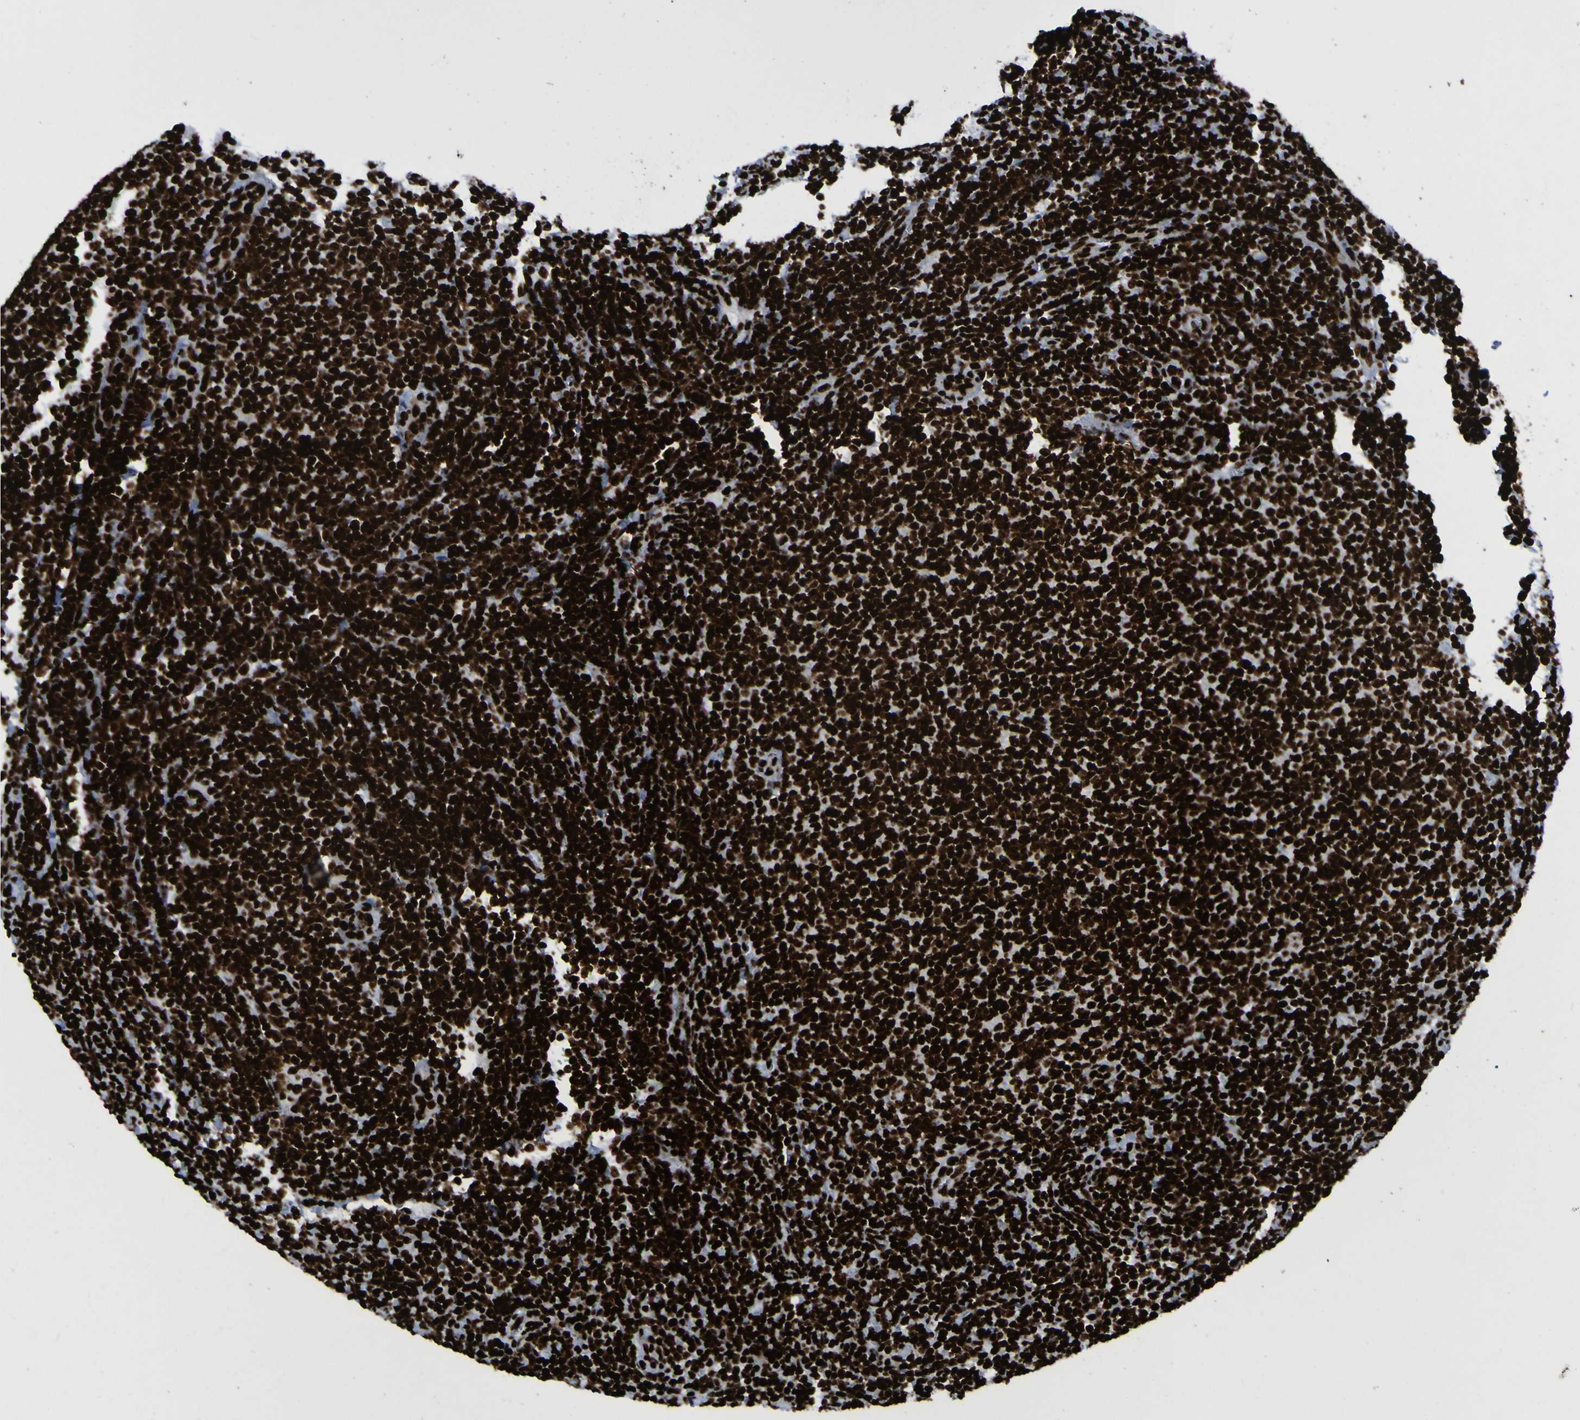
{"staining": {"intensity": "strong", "quantity": ">75%", "location": "nuclear"}, "tissue": "lymphoma", "cell_type": "Tumor cells", "image_type": "cancer", "snomed": [{"axis": "morphology", "description": "Malignant lymphoma, non-Hodgkin's type, Low grade"}, {"axis": "topography", "description": "Lymph node"}], "caption": "There is high levels of strong nuclear expression in tumor cells of low-grade malignant lymphoma, non-Hodgkin's type, as demonstrated by immunohistochemical staining (brown color).", "gene": "NPM1", "patient": {"sex": "male", "age": 66}}